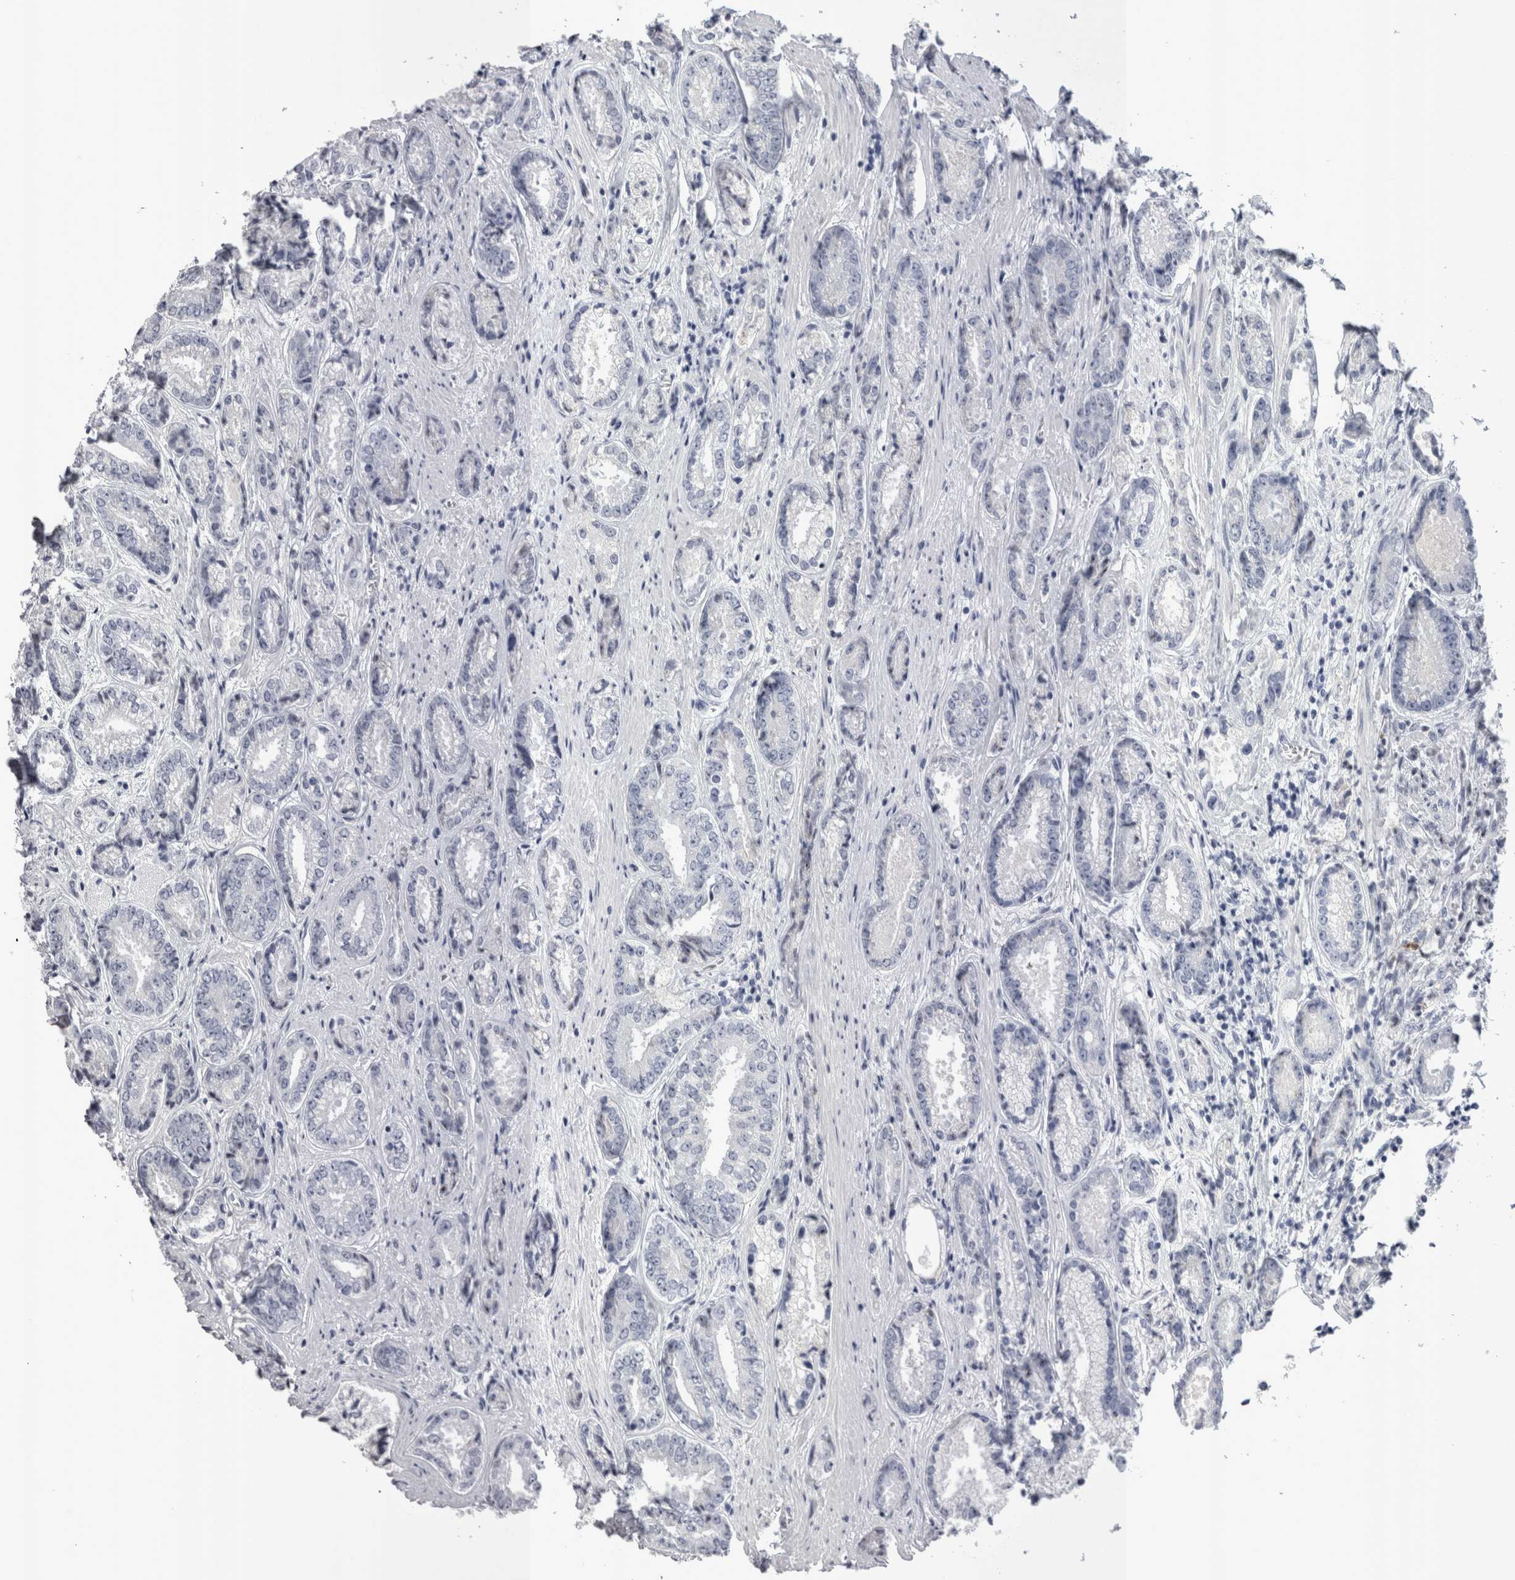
{"staining": {"intensity": "negative", "quantity": "none", "location": "none"}, "tissue": "prostate cancer", "cell_type": "Tumor cells", "image_type": "cancer", "snomed": [{"axis": "morphology", "description": "Adenocarcinoma, High grade"}, {"axis": "topography", "description": "Prostate"}], "caption": "The photomicrograph reveals no significant positivity in tumor cells of adenocarcinoma (high-grade) (prostate).", "gene": "PWP2", "patient": {"sex": "male", "age": 61}}